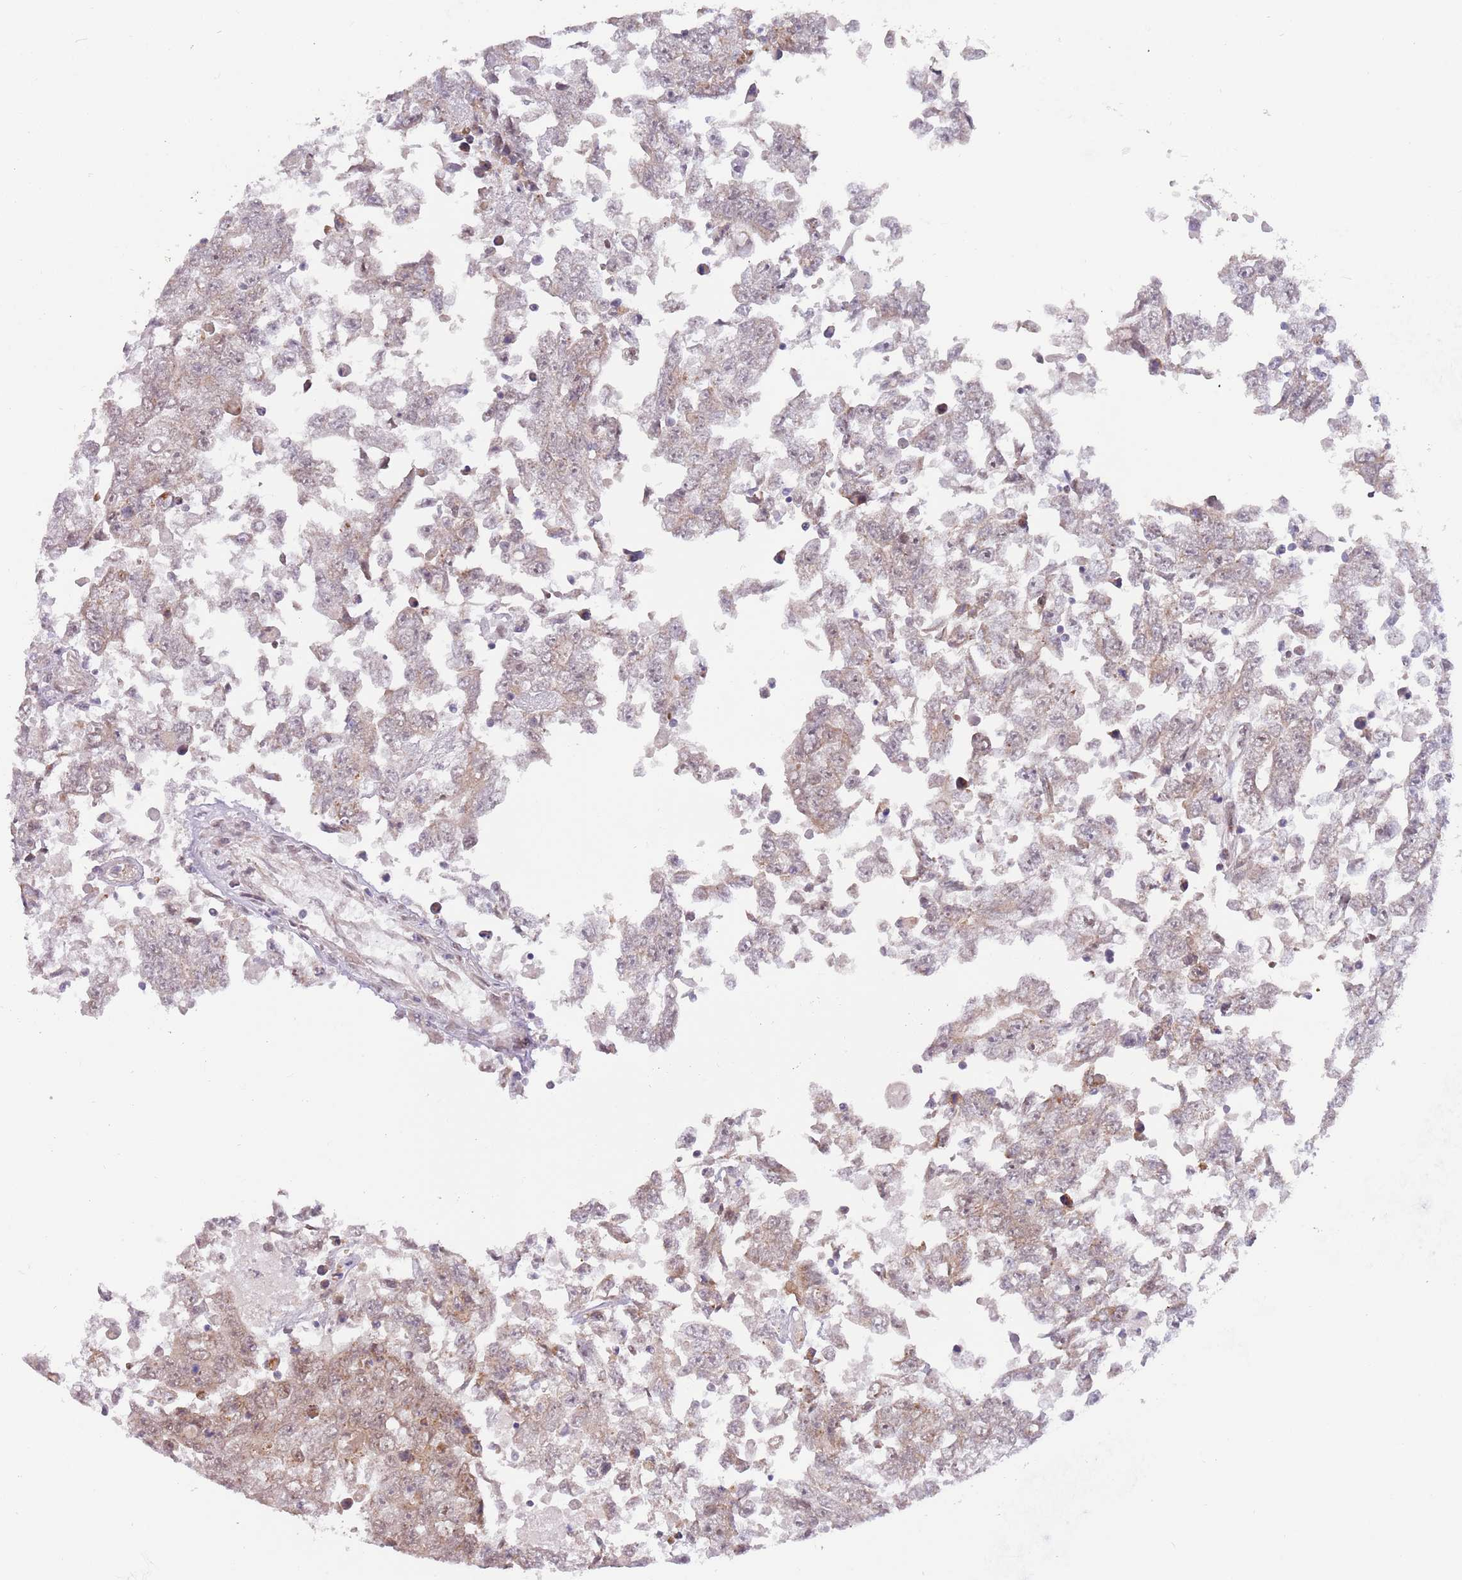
{"staining": {"intensity": "weak", "quantity": ">75%", "location": "cytoplasmic/membranous"}, "tissue": "testis cancer", "cell_type": "Tumor cells", "image_type": "cancer", "snomed": [{"axis": "morphology", "description": "Carcinoma, Embryonal, NOS"}, {"axis": "topography", "description": "Testis"}], "caption": "IHC (DAB (3,3'-diaminobenzidine)) staining of embryonal carcinoma (testis) shows weak cytoplasmic/membranous protein positivity in about >75% of tumor cells.", "gene": "UQCC3", "patient": {"sex": "male", "age": 25}}